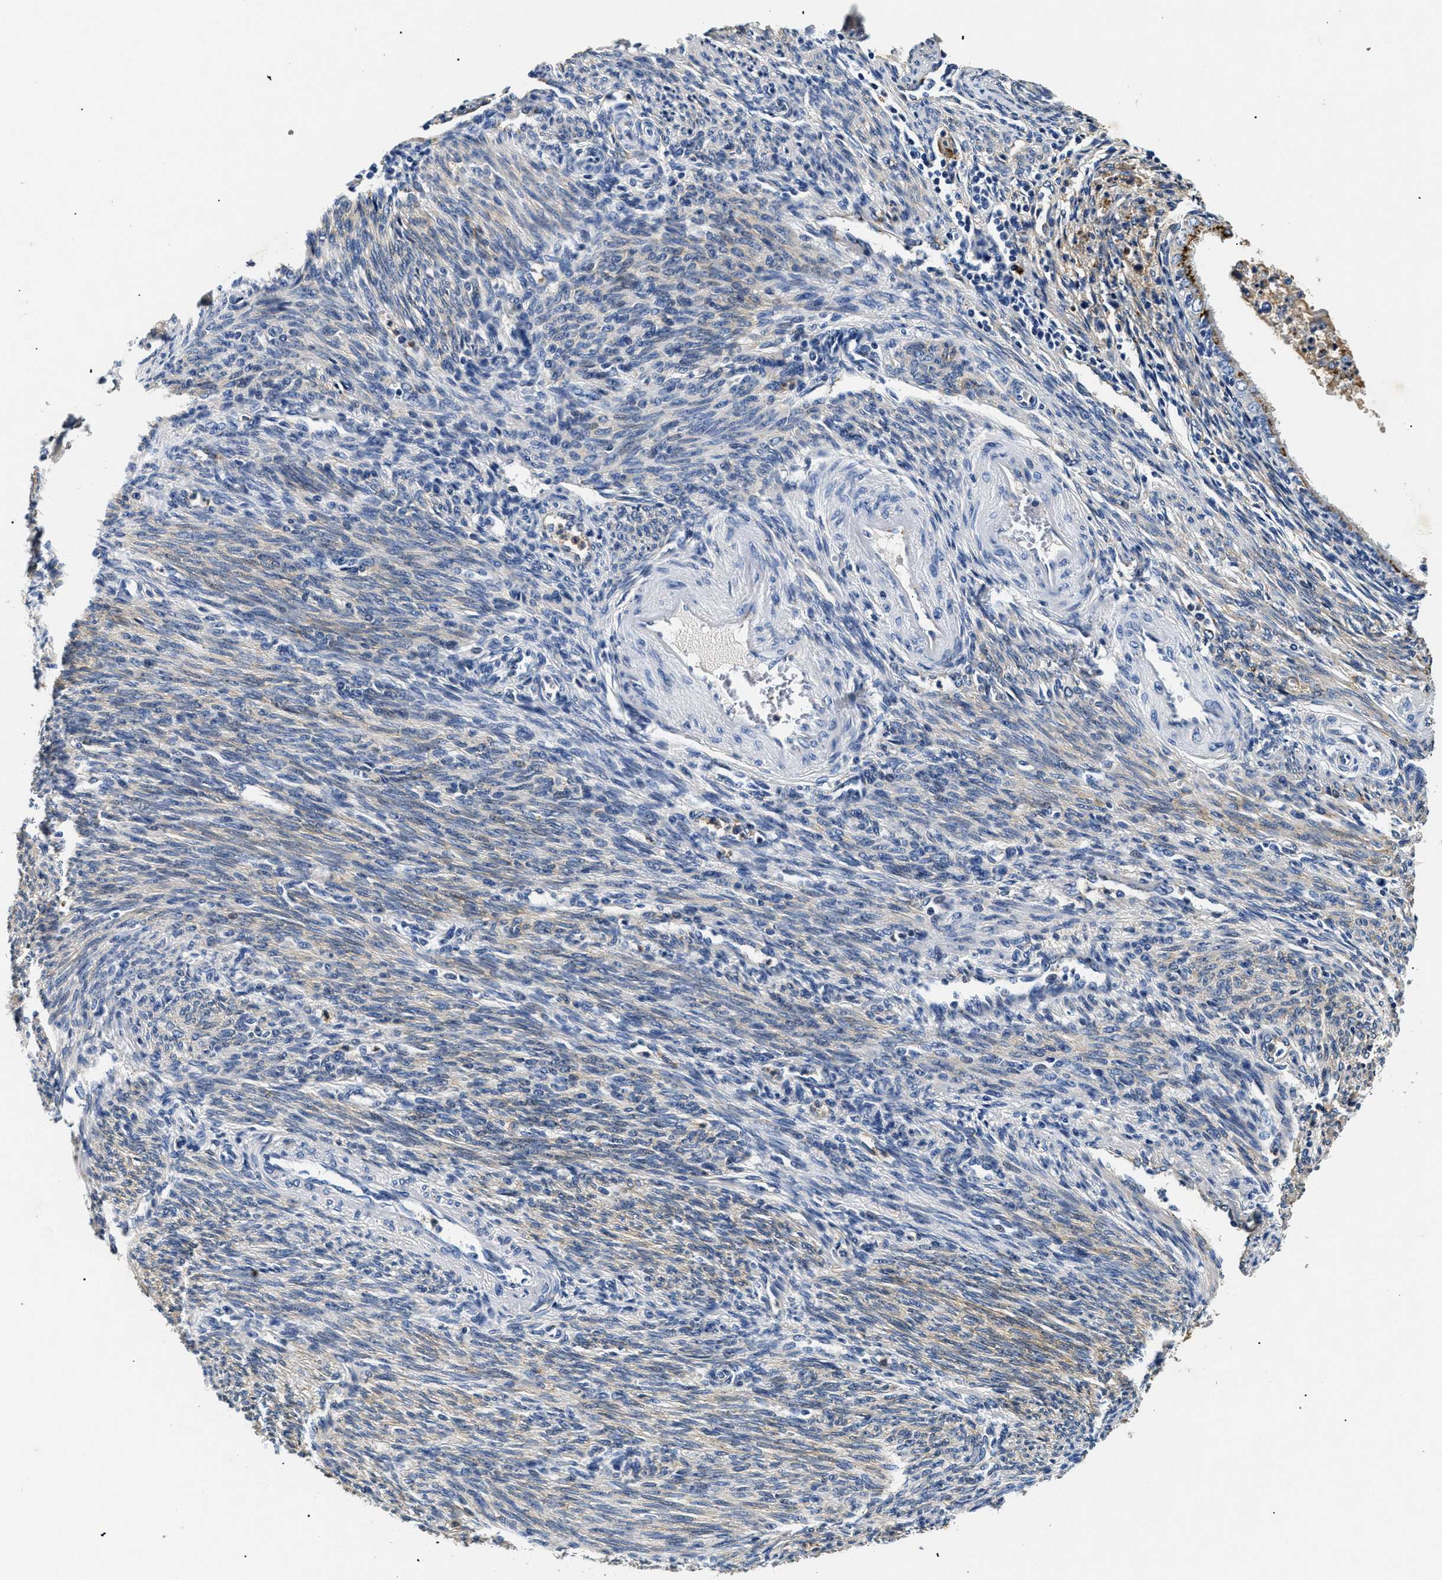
{"staining": {"intensity": "strong", "quantity": ">75%", "location": "cytoplasmic/membranous"}, "tissue": "endometrial cancer", "cell_type": "Tumor cells", "image_type": "cancer", "snomed": [{"axis": "morphology", "description": "Adenocarcinoma, NOS"}, {"axis": "topography", "description": "Endometrium"}], "caption": "Immunohistochemical staining of human endometrial cancer demonstrates high levels of strong cytoplasmic/membranous staining in approximately >75% of tumor cells.", "gene": "LAMA3", "patient": {"sex": "female", "age": 58}}